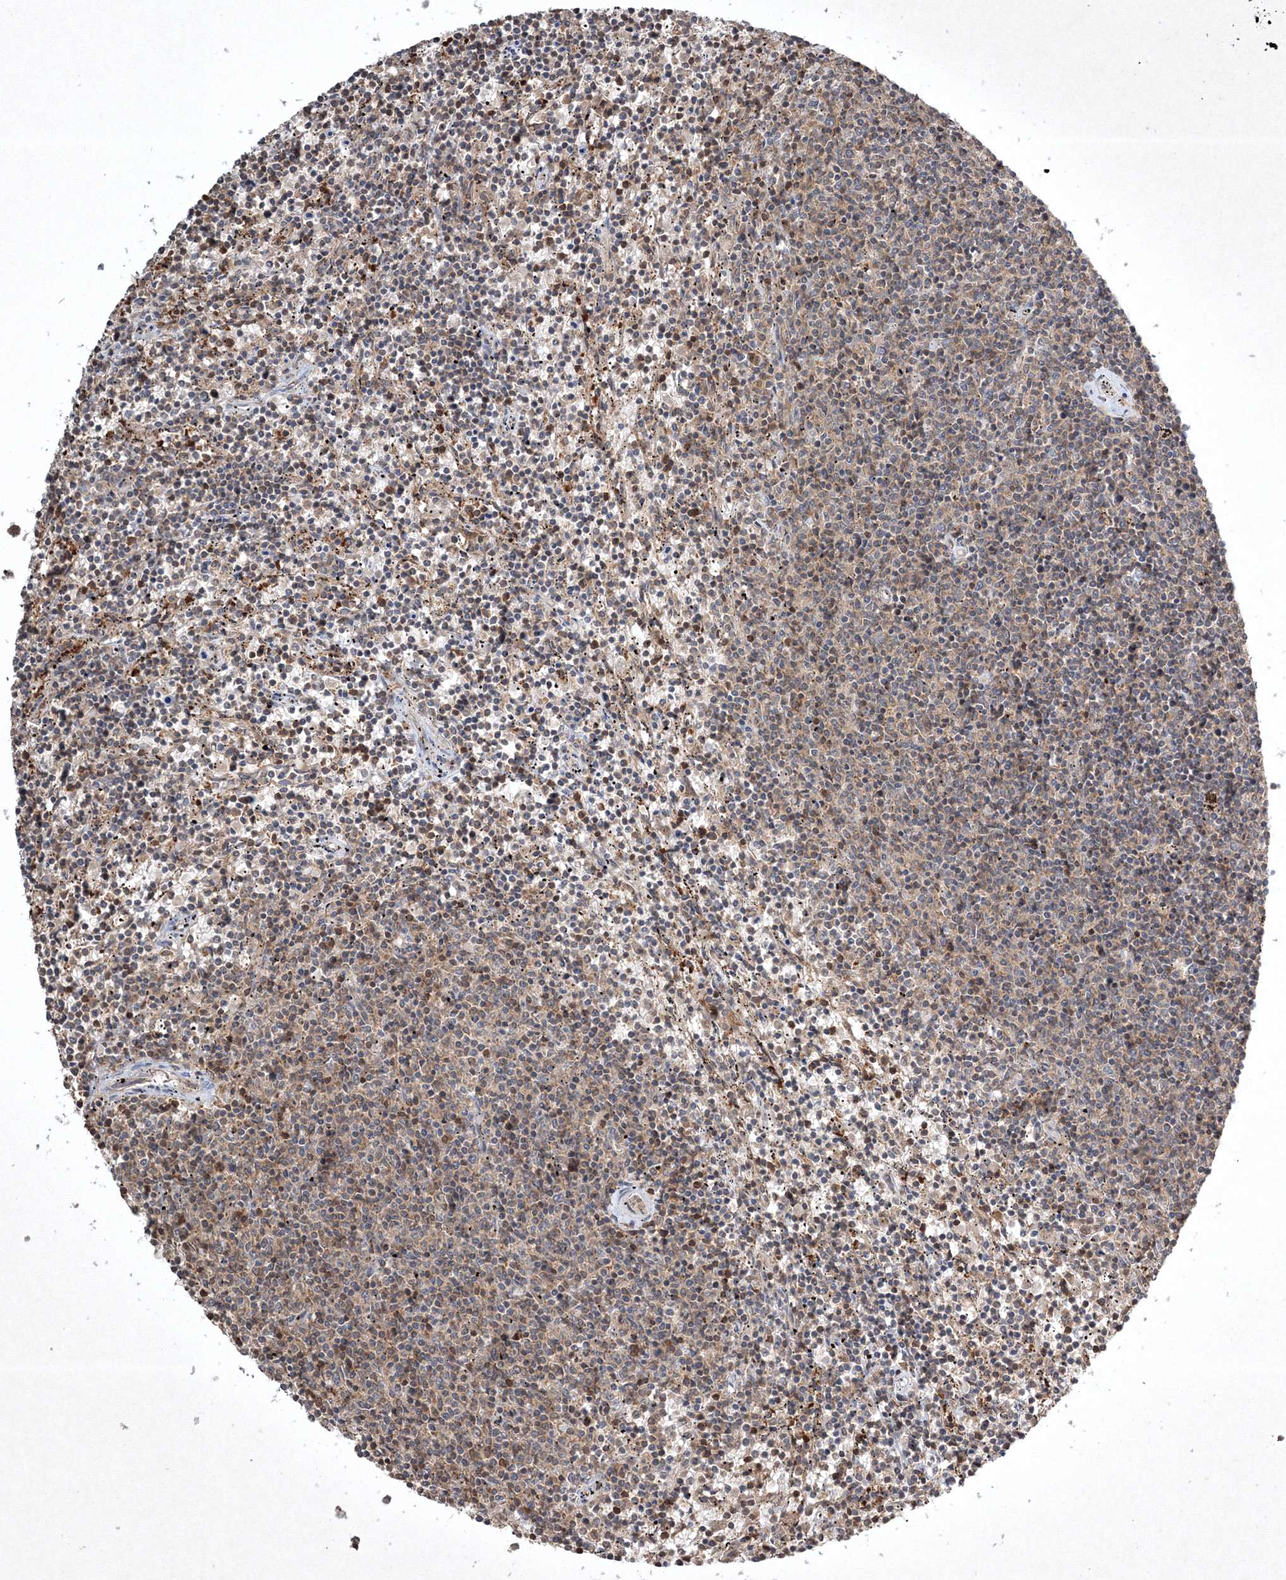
{"staining": {"intensity": "weak", "quantity": "25%-75%", "location": "cytoplasmic/membranous"}, "tissue": "lymphoma", "cell_type": "Tumor cells", "image_type": "cancer", "snomed": [{"axis": "morphology", "description": "Malignant lymphoma, non-Hodgkin's type, Low grade"}, {"axis": "topography", "description": "Spleen"}], "caption": "DAB immunohistochemical staining of lymphoma reveals weak cytoplasmic/membranous protein positivity in about 25%-75% of tumor cells. (DAB = brown stain, brightfield microscopy at high magnification).", "gene": "PLTP", "patient": {"sex": "female", "age": 50}}